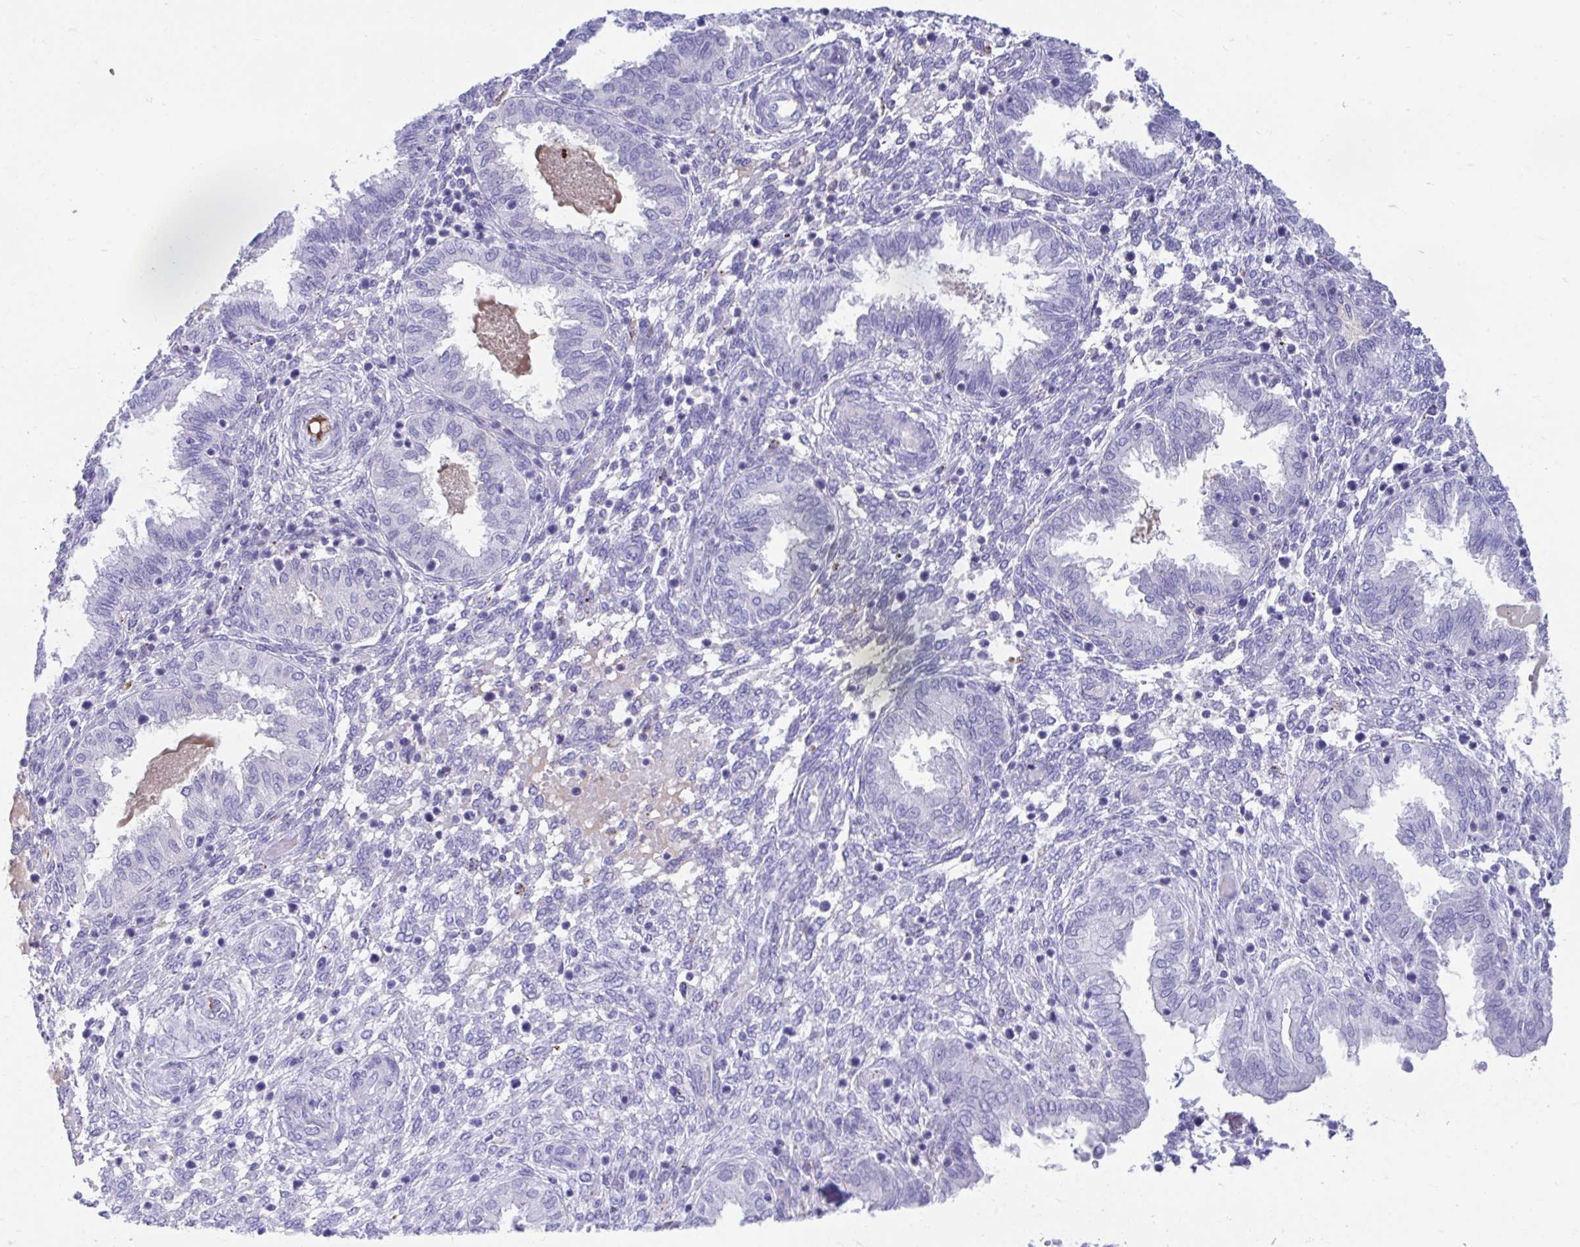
{"staining": {"intensity": "negative", "quantity": "none", "location": "none"}, "tissue": "endometrium", "cell_type": "Cells in endometrial stroma", "image_type": "normal", "snomed": [{"axis": "morphology", "description": "Normal tissue, NOS"}, {"axis": "topography", "description": "Endometrium"}], "caption": "Image shows no protein positivity in cells in endometrial stroma of unremarkable endometrium. Nuclei are stained in blue.", "gene": "SMIM9", "patient": {"sex": "female", "age": 33}}